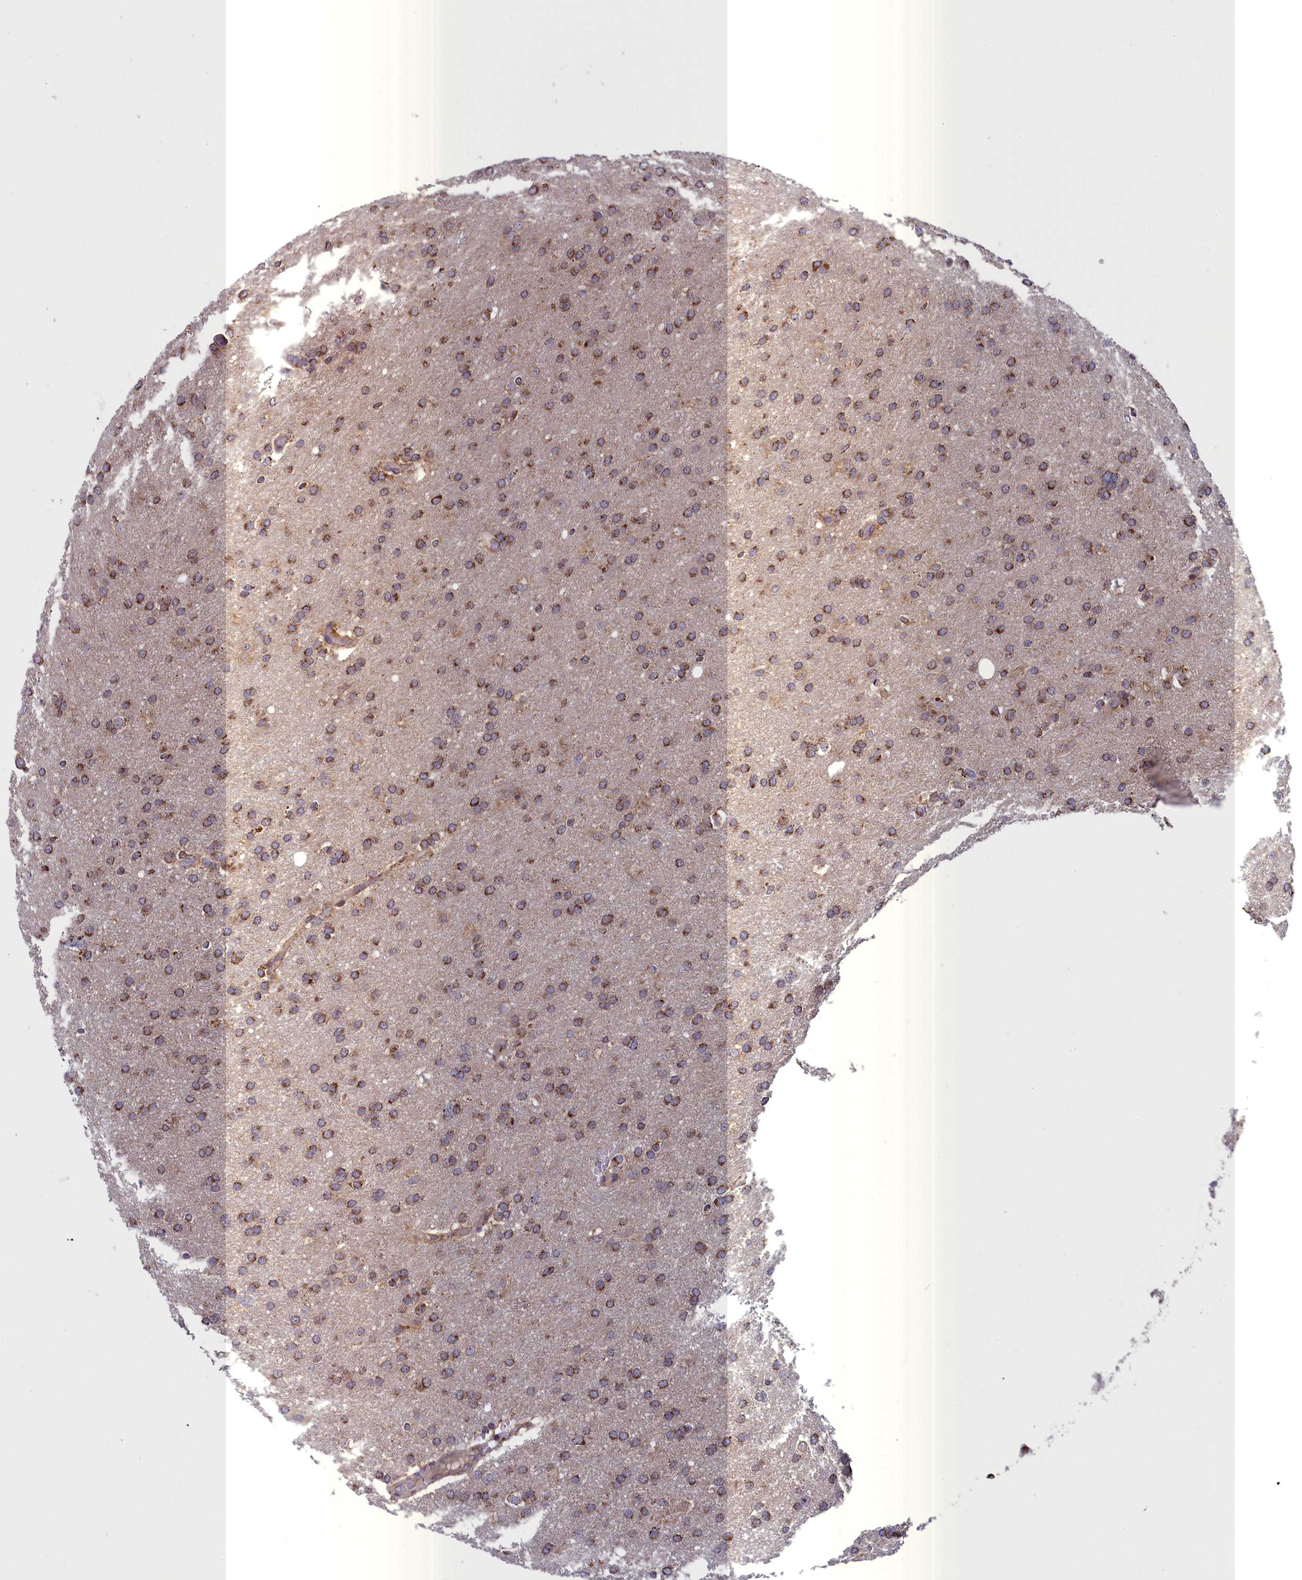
{"staining": {"intensity": "moderate", "quantity": ">75%", "location": "cytoplasmic/membranous"}, "tissue": "glioma", "cell_type": "Tumor cells", "image_type": "cancer", "snomed": [{"axis": "morphology", "description": "Glioma, malignant, High grade"}, {"axis": "topography", "description": "Cerebral cortex"}], "caption": "High-grade glioma (malignant) stained with a protein marker reveals moderate staining in tumor cells.", "gene": "TIMM44", "patient": {"sex": "female", "age": 36}}